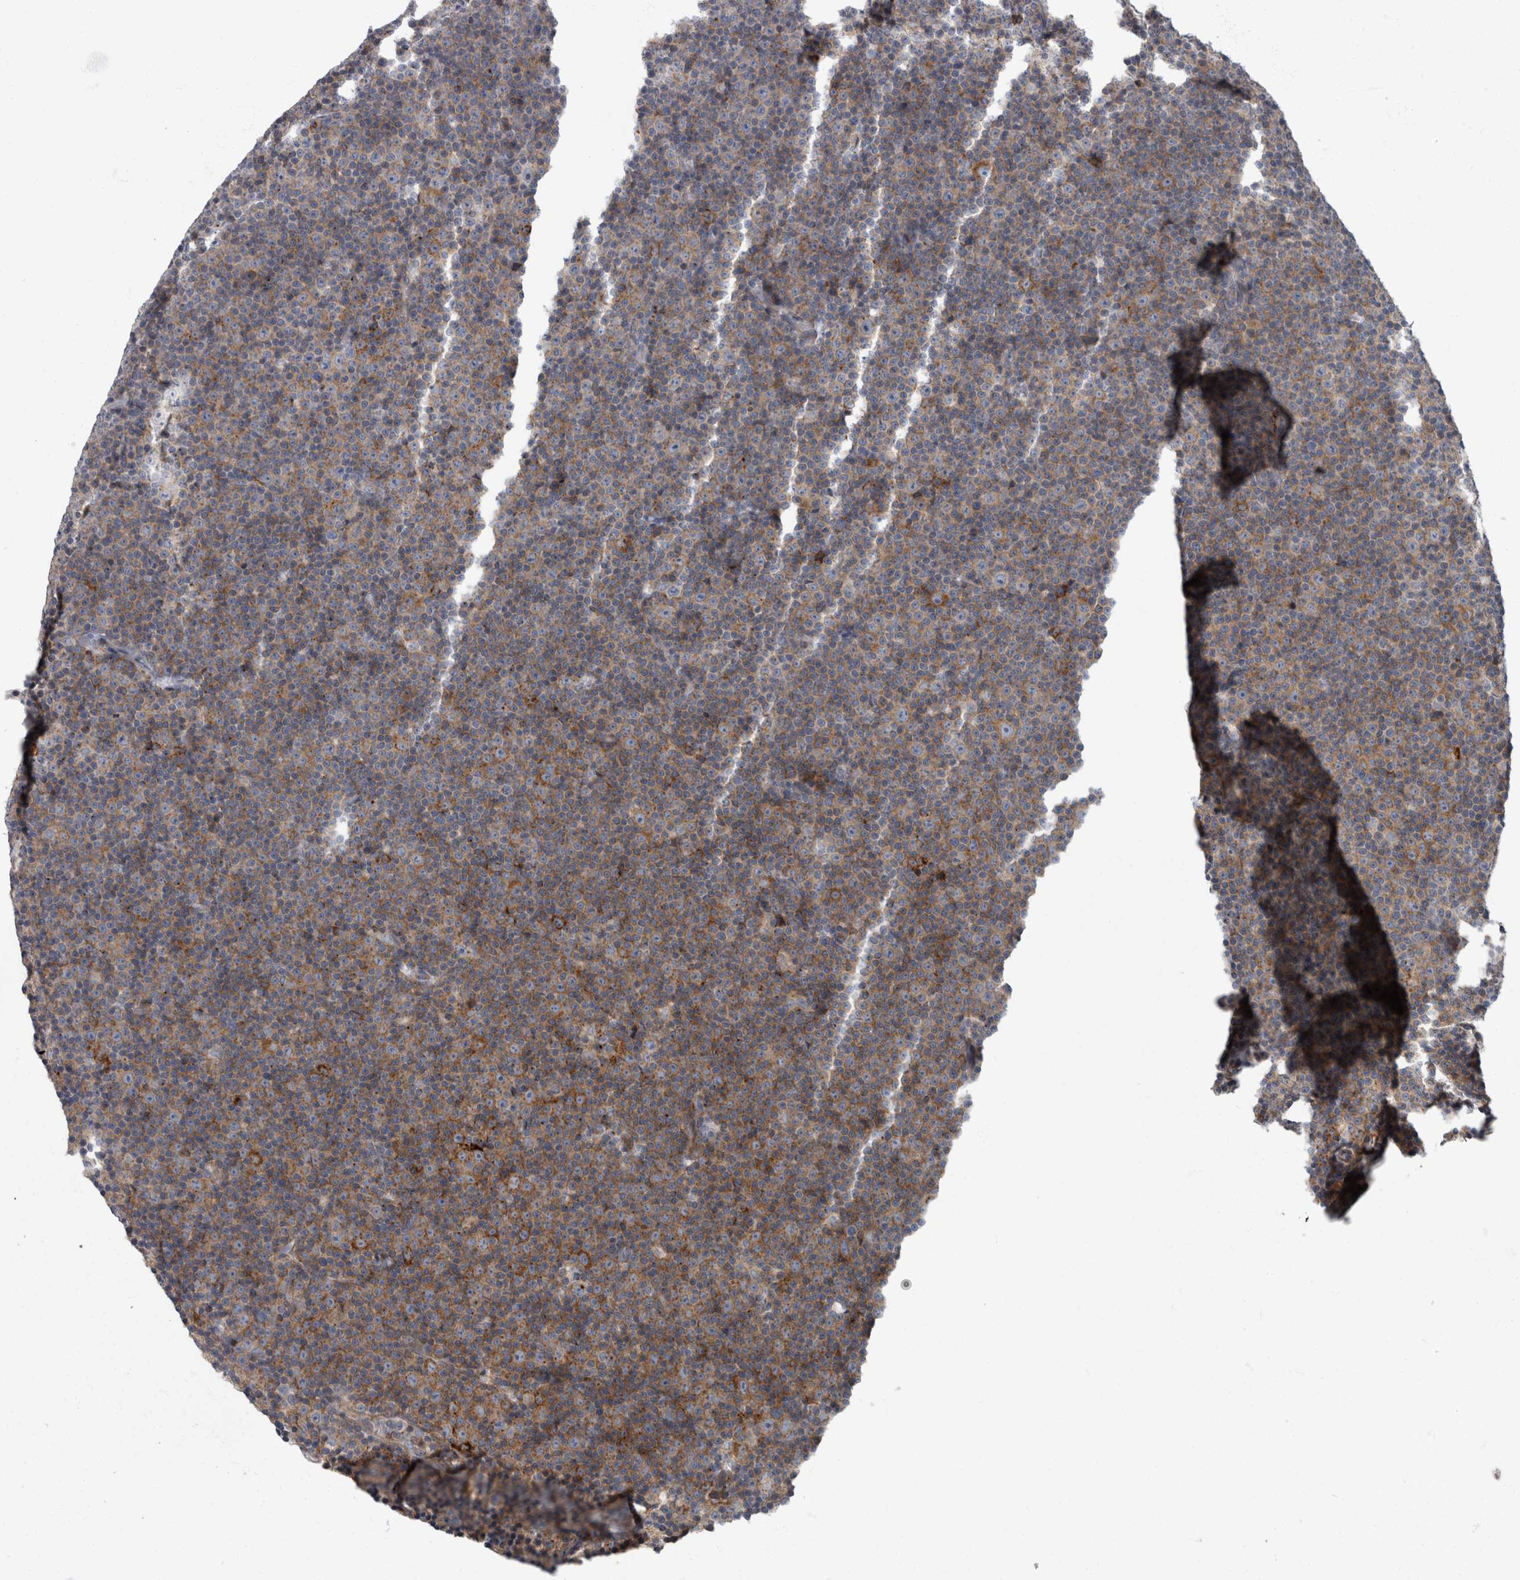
{"staining": {"intensity": "moderate", "quantity": "25%-75%", "location": "cytoplasmic/membranous"}, "tissue": "lymphoma", "cell_type": "Tumor cells", "image_type": "cancer", "snomed": [{"axis": "morphology", "description": "Malignant lymphoma, non-Hodgkin's type, Low grade"}, {"axis": "topography", "description": "Lymph node"}], "caption": "Lymphoma stained with IHC displays moderate cytoplasmic/membranous positivity in about 25%-75% of tumor cells.", "gene": "CDC42BPG", "patient": {"sex": "female", "age": 67}}